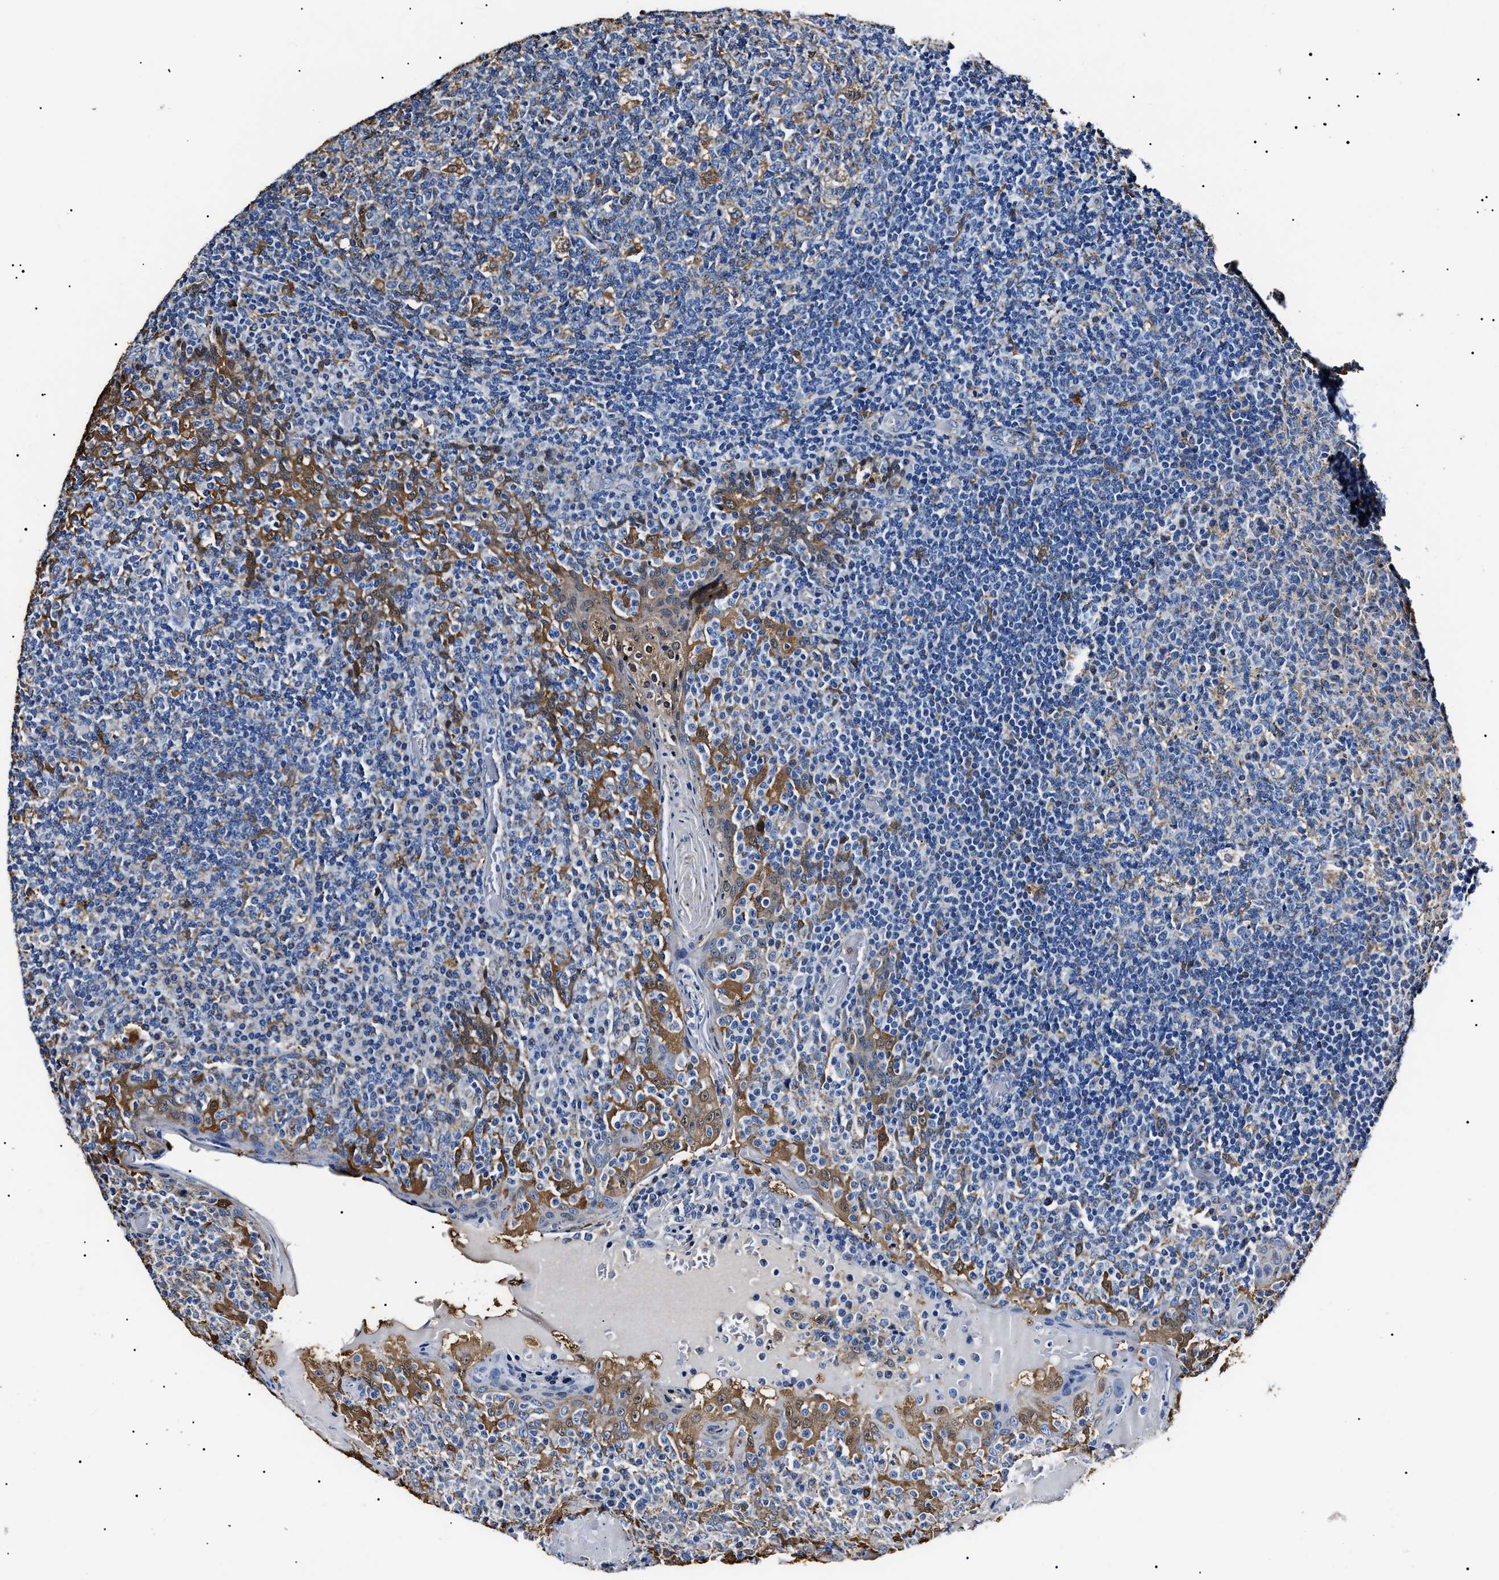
{"staining": {"intensity": "moderate", "quantity": "<25%", "location": "cytoplasmic/membranous"}, "tissue": "tonsil", "cell_type": "Germinal center cells", "image_type": "normal", "snomed": [{"axis": "morphology", "description": "Normal tissue, NOS"}, {"axis": "topography", "description": "Tonsil"}], "caption": "This histopathology image displays immunohistochemistry staining of benign human tonsil, with low moderate cytoplasmic/membranous expression in about <25% of germinal center cells.", "gene": "ALDH1A1", "patient": {"sex": "female", "age": 19}}